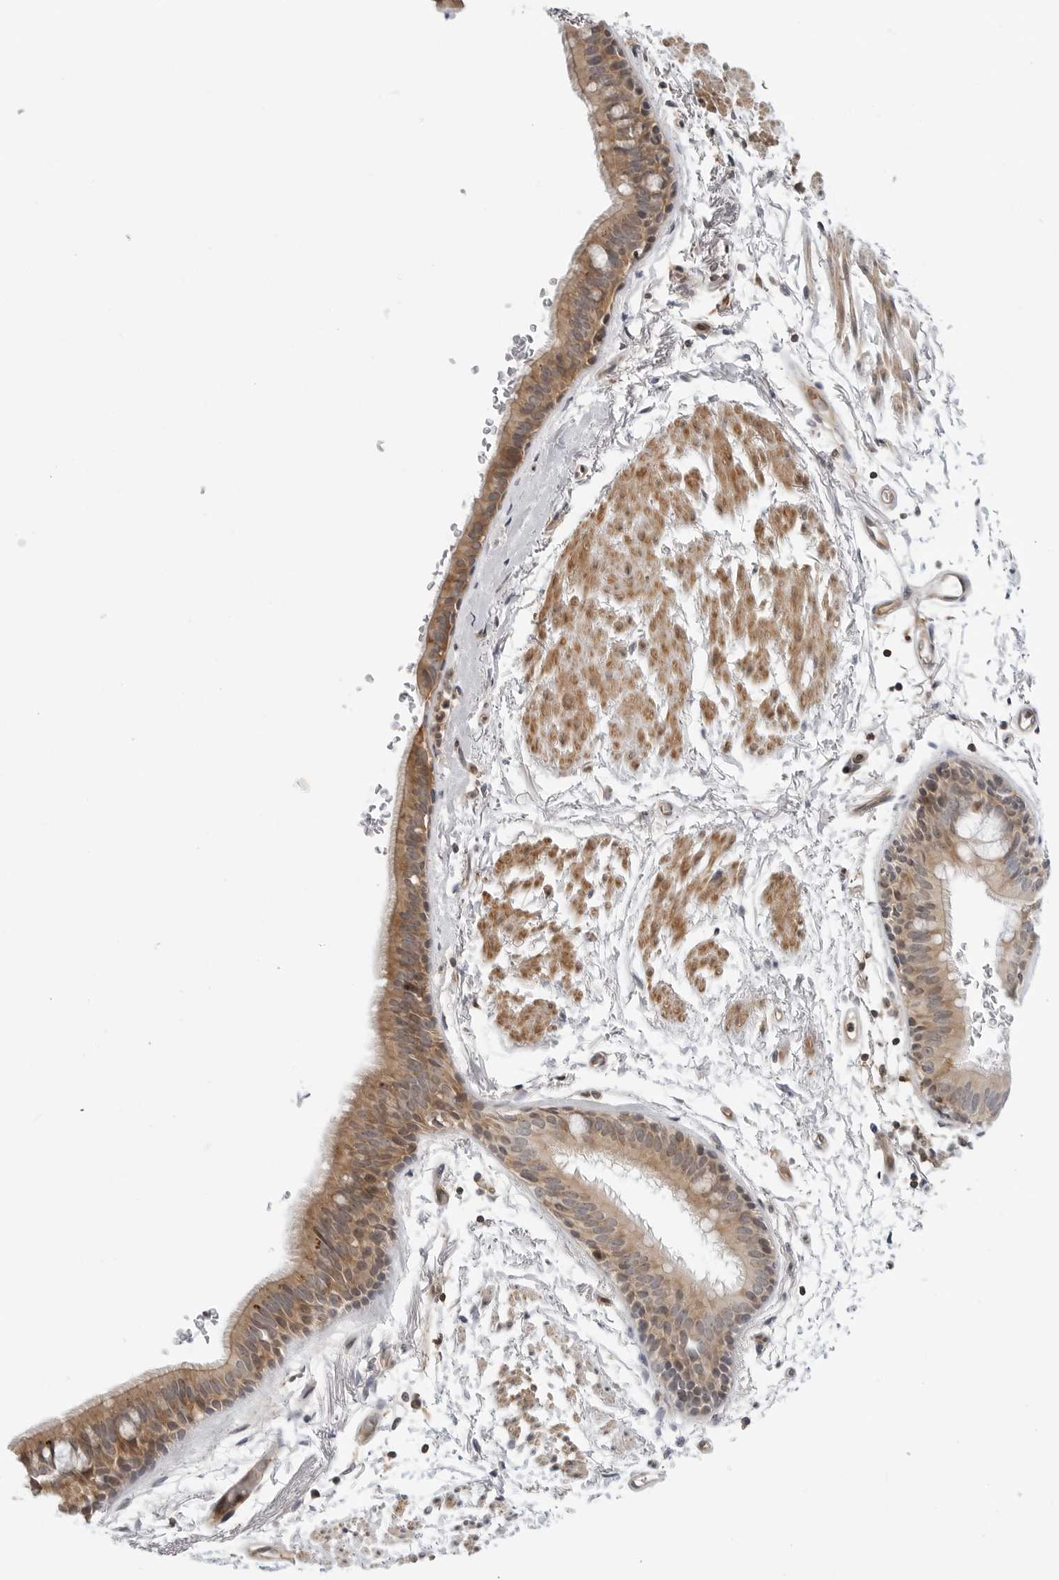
{"staining": {"intensity": "moderate", "quantity": "25%-75%", "location": "cytoplasmic/membranous"}, "tissue": "bronchus", "cell_type": "Respiratory epithelial cells", "image_type": "normal", "snomed": [{"axis": "morphology", "description": "Normal tissue, NOS"}, {"axis": "topography", "description": "Lymph node"}, {"axis": "topography", "description": "Bronchus"}], "caption": "A high-resolution histopathology image shows immunohistochemistry staining of benign bronchus, which displays moderate cytoplasmic/membranous expression in about 25%-75% of respiratory epithelial cells. (DAB (3,3'-diaminobenzidine) IHC, brown staining for protein, blue staining for nuclei).", "gene": "STXBP3", "patient": {"sex": "female", "age": 70}}